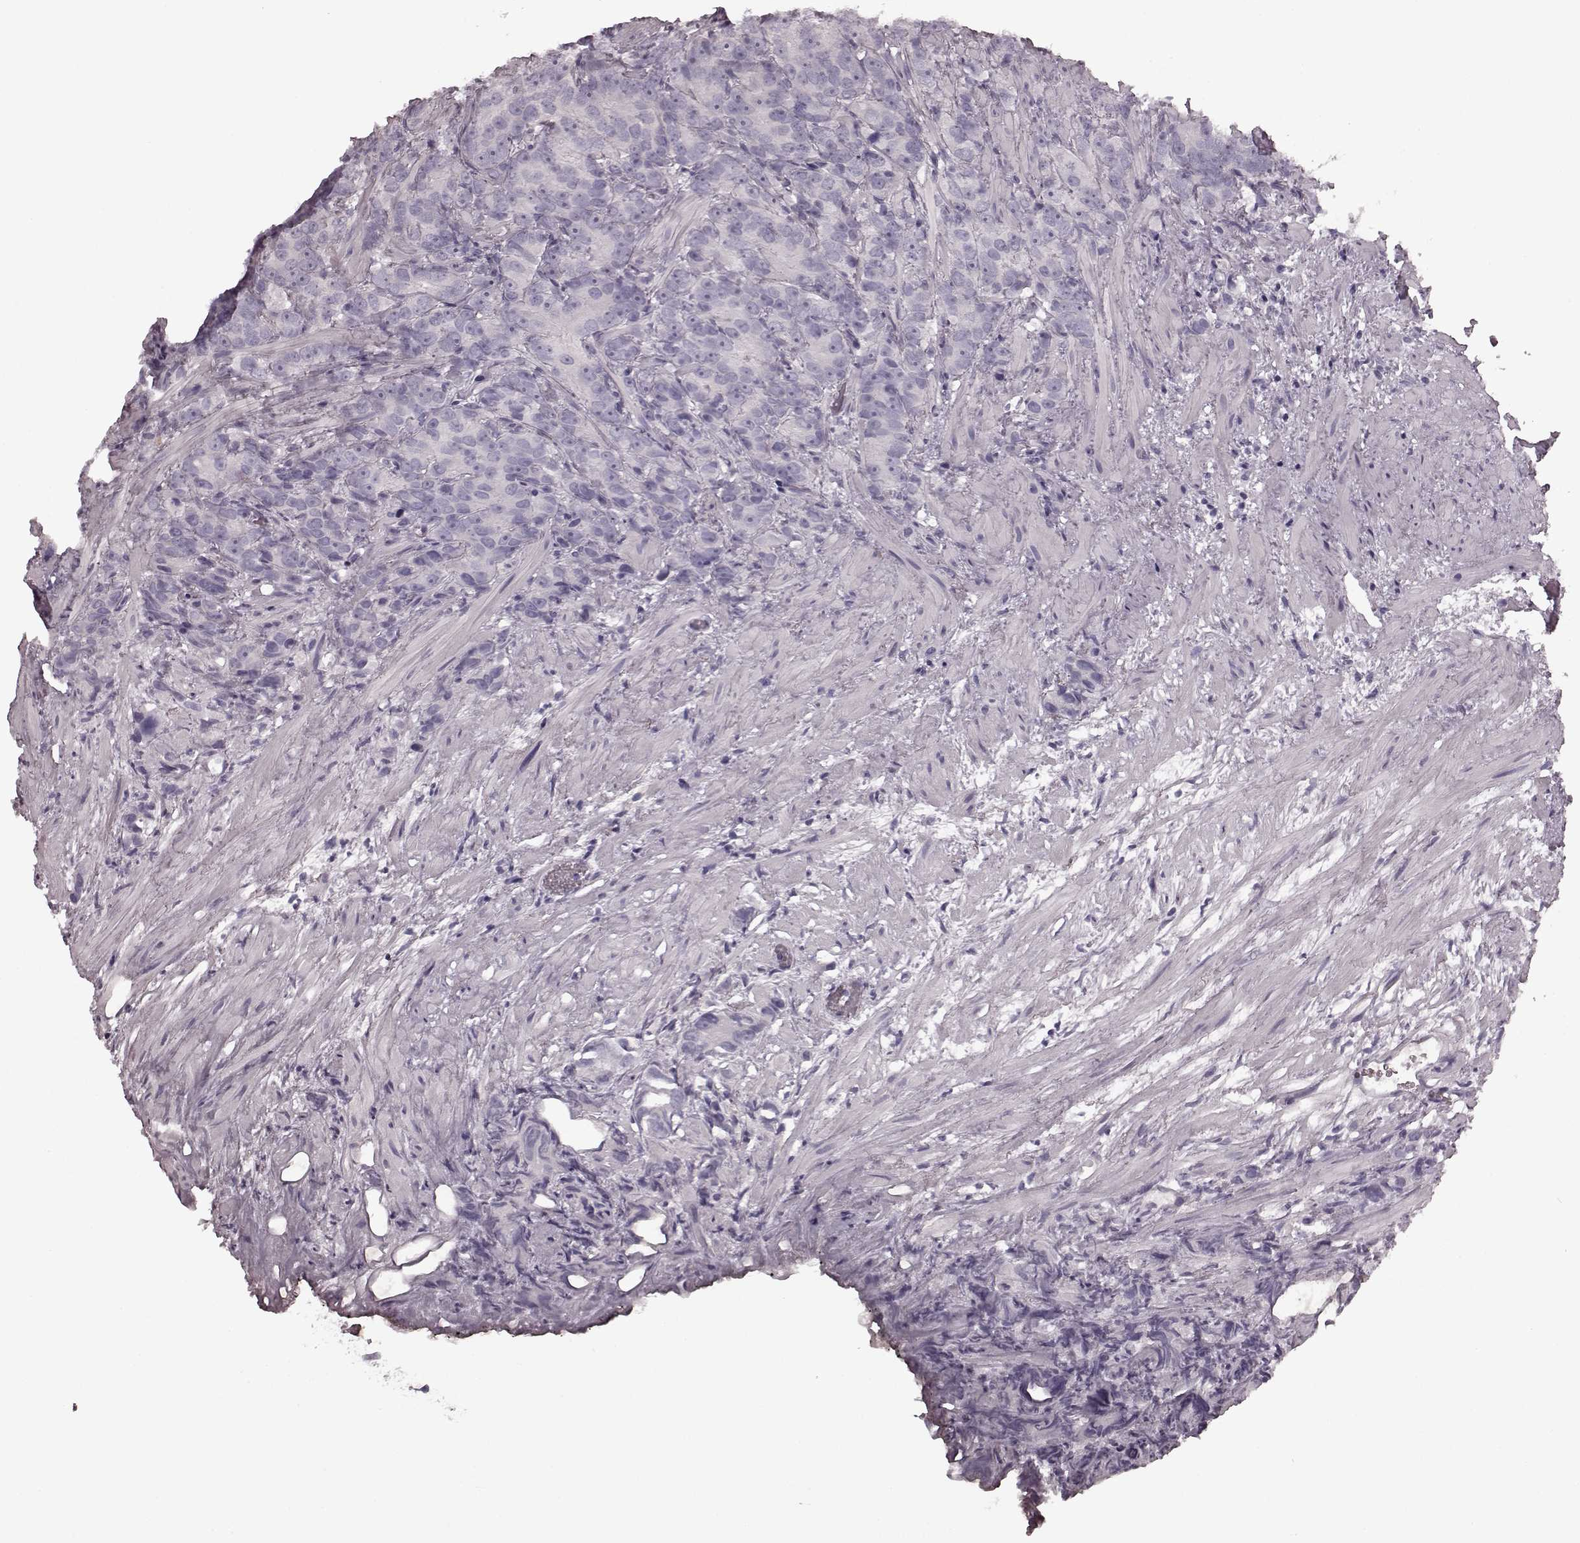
{"staining": {"intensity": "negative", "quantity": "none", "location": "none"}, "tissue": "prostate cancer", "cell_type": "Tumor cells", "image_type": "cancer", "snomed": [{"axis": "morphology", "description": "Adenocarcinoma, High grade"}, {"axis": "topography", "description": "Prostate"}], "caption": "The photomicrograph reveals no significant staining in tumor cells of adenocarcinoma (high-grade) (prostate). (DAB immunohistochemistry (IHC), high magnification).", "gene": "TRPM1", "patient": {"sex": "male", "age": 90}}